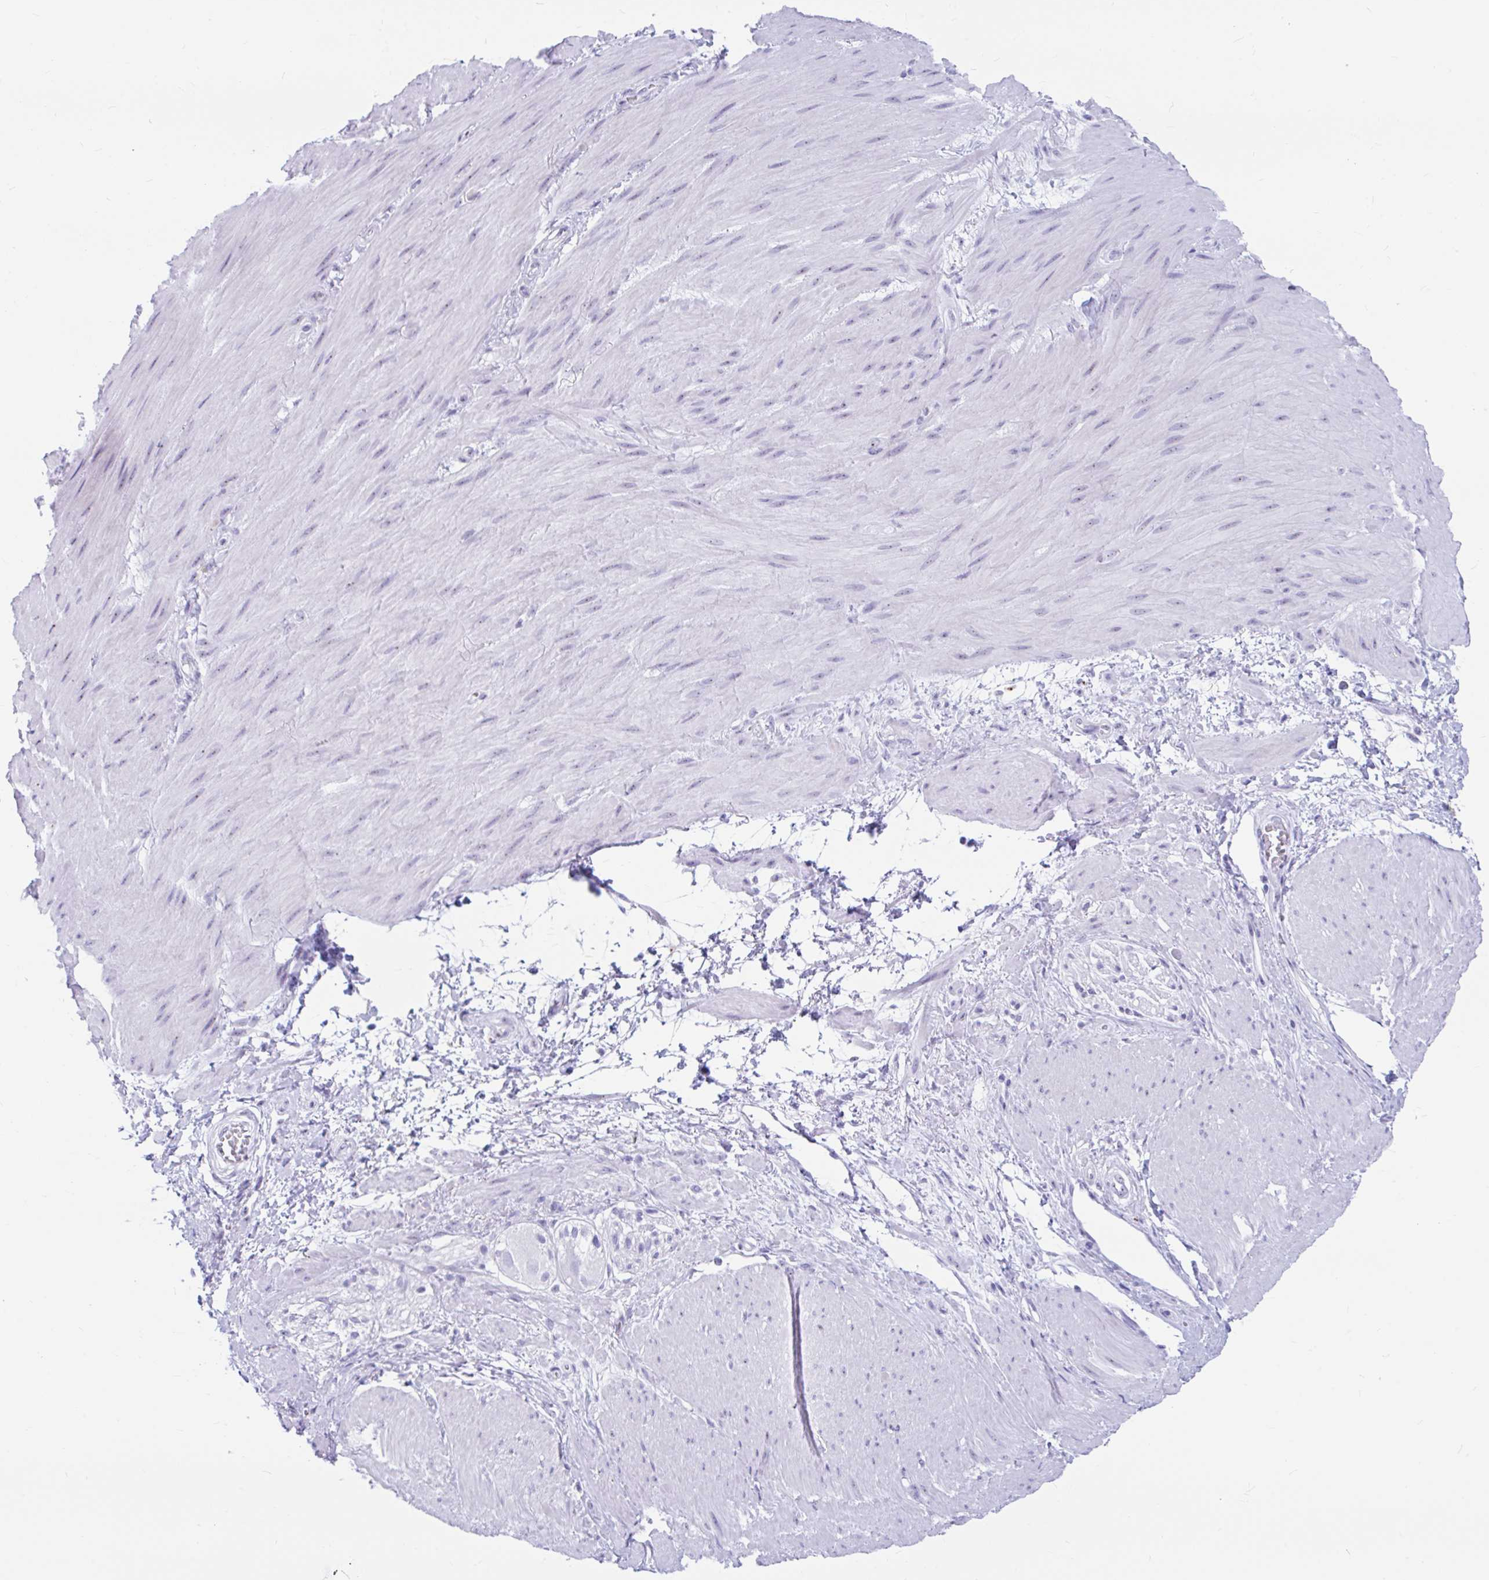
{"staining": {"intensity": "negative", "quantity": "none", "location": "none"}, "tissue": "smooth muscle", "cell_type": "Smooth muscle cells", "image_type": "normal", "snomed": [{"axis": "morphology", "description": "Normal tissue, NOS"}, {"axis": "topography", "description": "Smooth muscle"}, {"axis": "topography", "description": "Rectum"}], "caption": "This is an IHC micrograph of benign smooth muscle. There is no positivity in smooth muscle cells.", "gene": "FTSJ3", "patient": {"sex": "male", "age": 53}}